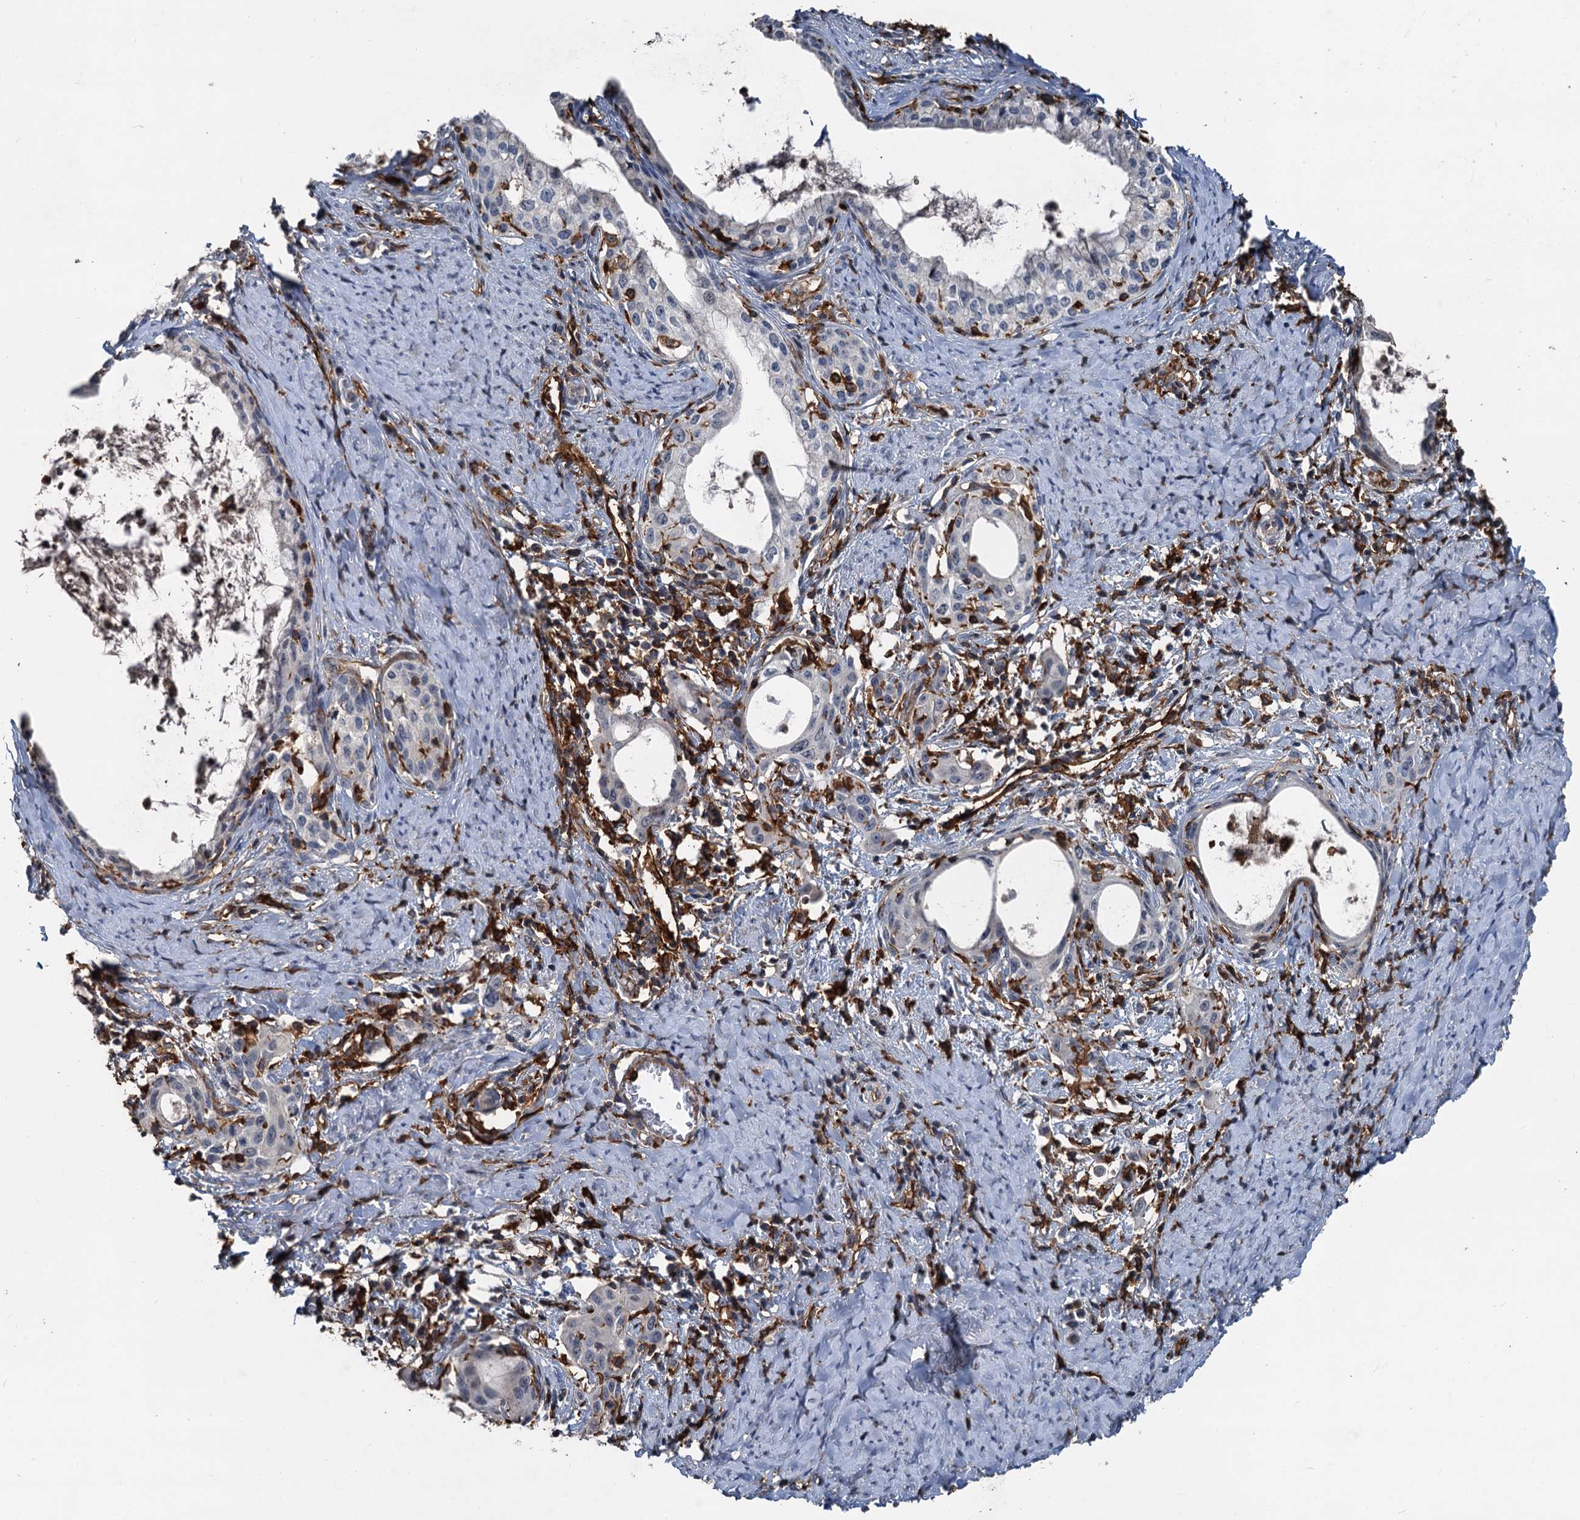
{"staining": {"intensity": "negative", "quantity": "none", "location": "none"}, "tissue": "cervical cancer", "cell_type": "Tumor cells", "image_type": "cancer", "snomed": [{"axis": "morphology", "description": "Squamous cell carcinoma, NOS"}, {"axis": "morphology", "description": "Adenocarcinoma, NOS"}, {"axis": "topography", "description": "Cervix"}], "caption": "Tumor cells are negative for brown protein staining in cervical cancer (adenocarcinoma).", "gene": "PLEKHO2", "patient": {"sex": "female", "age": 52}}